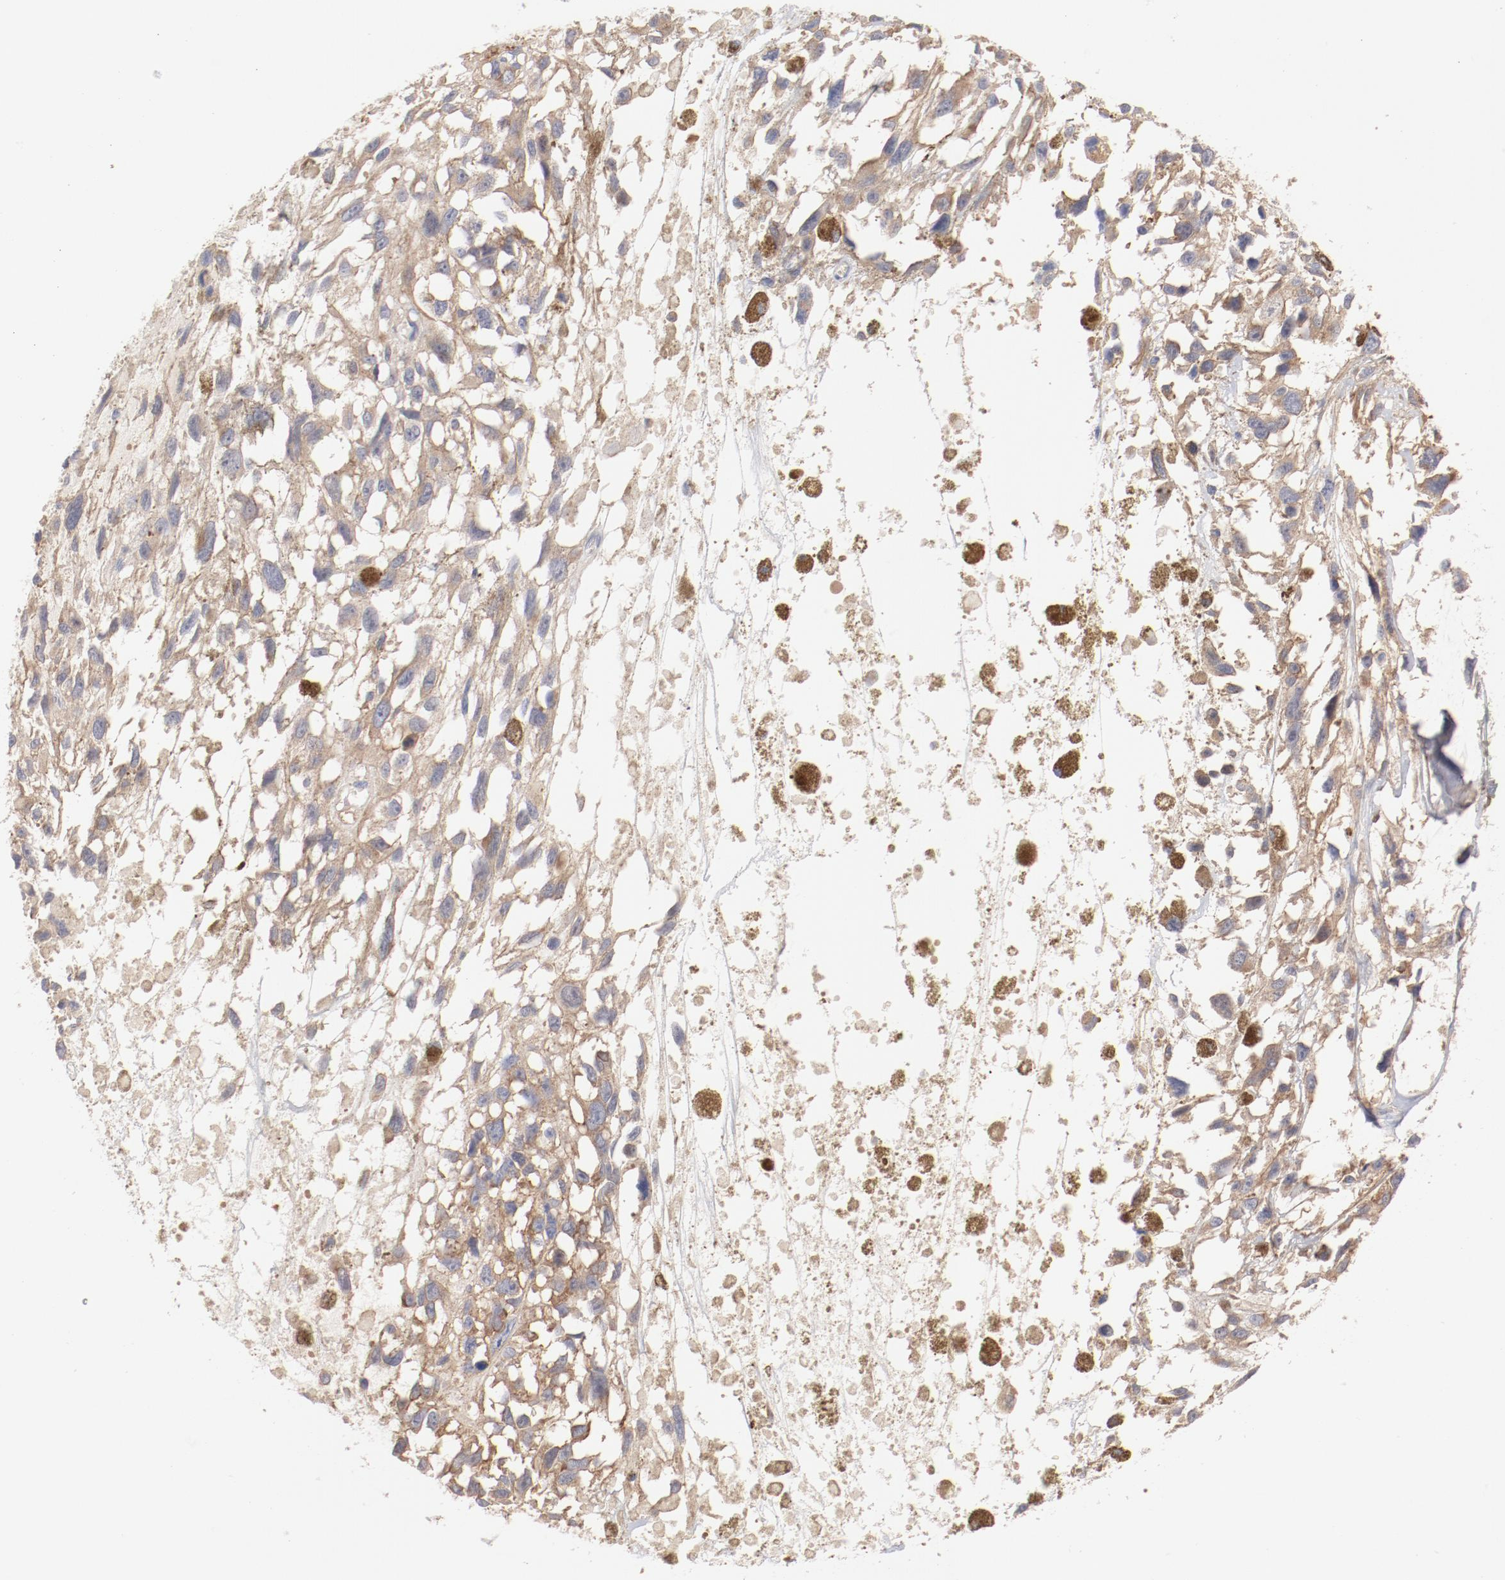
{"staining": {"intensity": "weak", "quantity": "25%-75%", "location": "cytoplasmic/membranous"}, "tissue": "melanoma", "cell_type": "Tumor cells", "image_type": "cancer", "snomed": [{"axis": "morphology", "description": "Malignant melanoma, Metastatic site"}, {"axis": "topography", "description": "Lymph node"}], "caption": "Malignant melanoma (metastatic site) tissue demonstrates weak cytoplasmic/membranous positivity in approximately 25%-75% of tumor cells", "gene": "SETD3", "patient": {"sex": "male", "age": 59}}